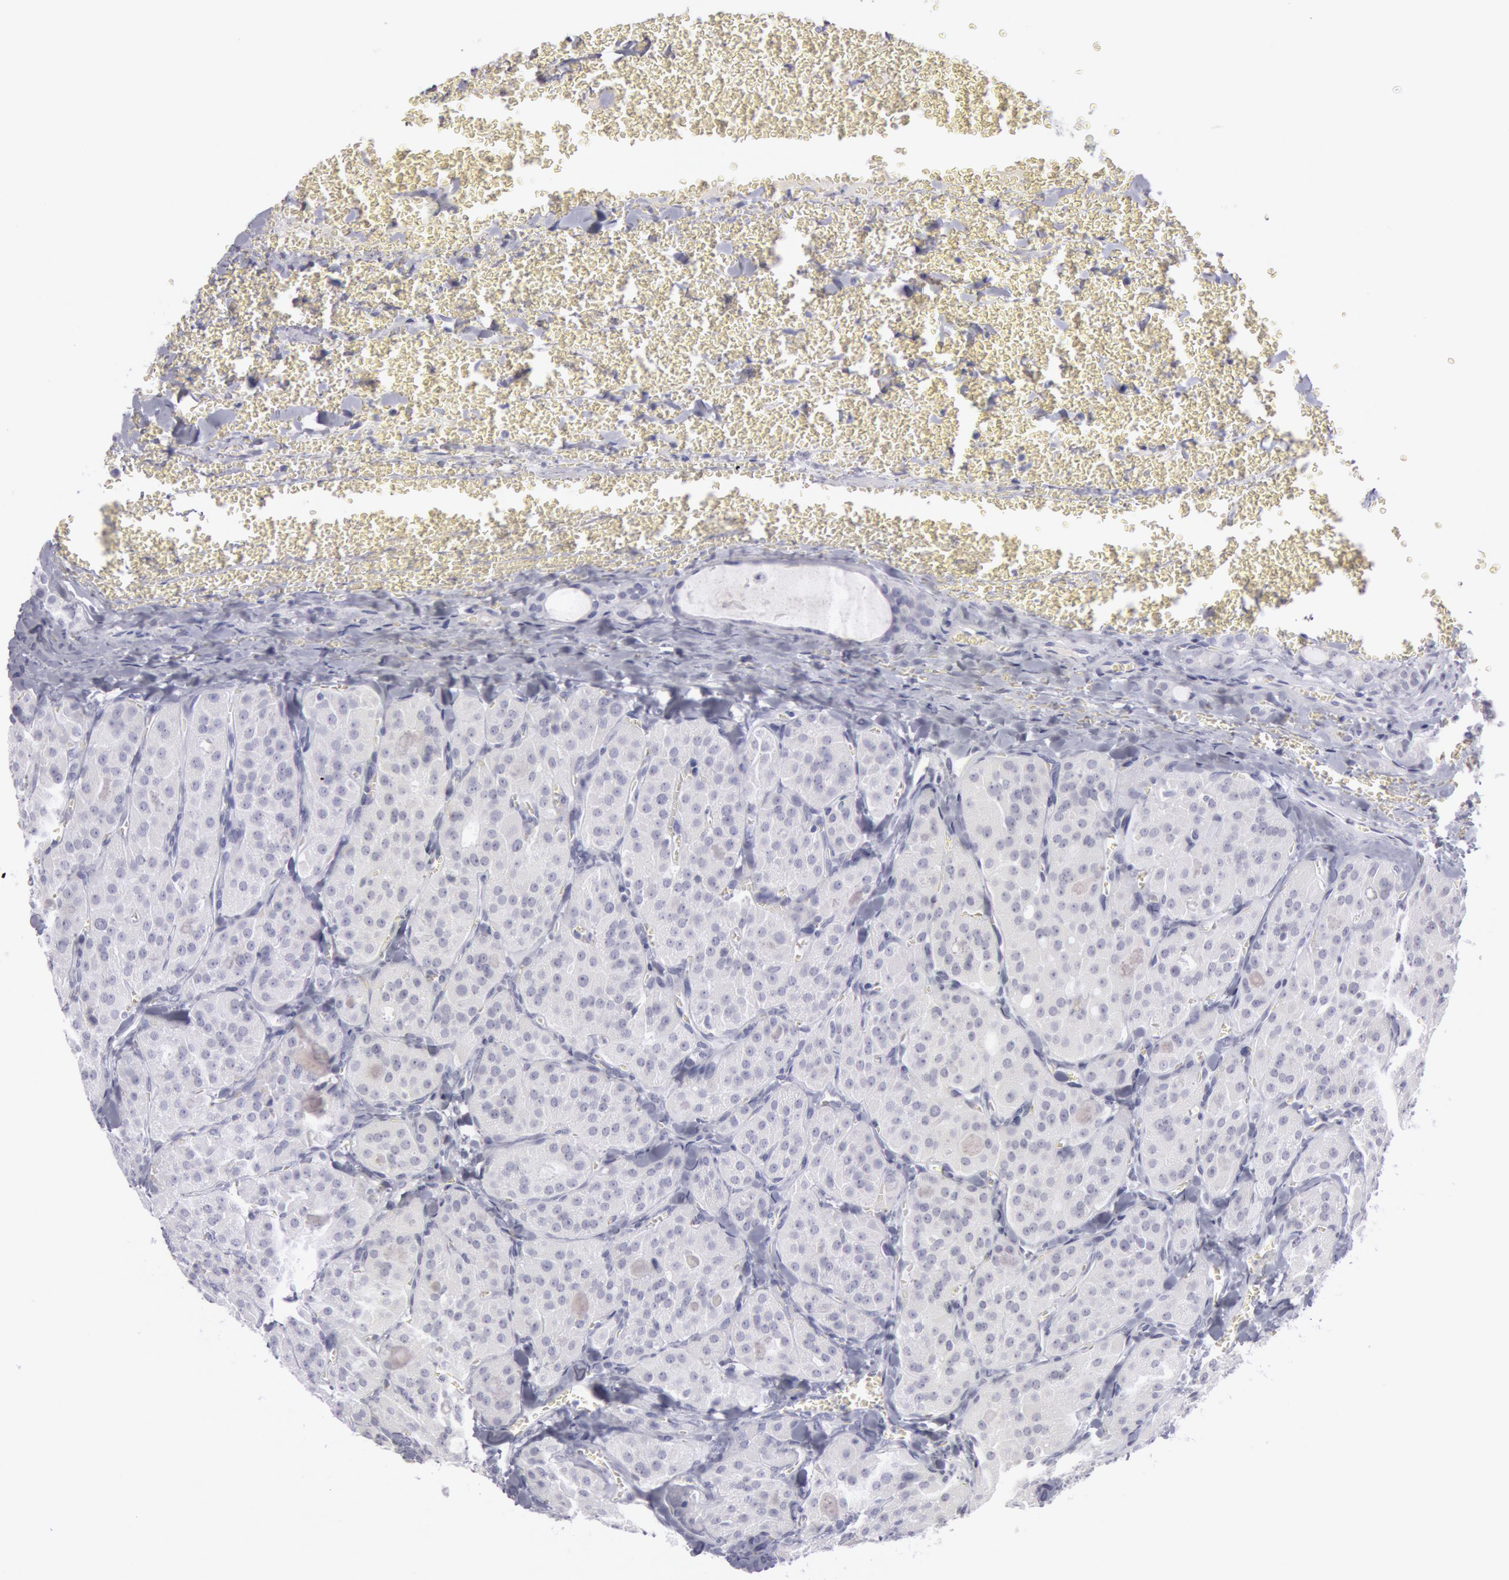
{"staining": {"intensity": "negative", "quantity": "none", "location": "none"}, "tissue": "thyroid cancer", "cell_type": "Tumor cells", "image_type": "cancer", "snomed": [{"axis": "morphology", "description": "Carcinoma, NOS"}, {"axis": "topography", "description": "Thyroid gland"}], "caption": "This is an immunohistochemistry histopathology image of thyroid cancer (carcinoma). There is no positivity in tumor cells.", "gene": "KRT16", "patient": {"sex": "male", "age": 76}}